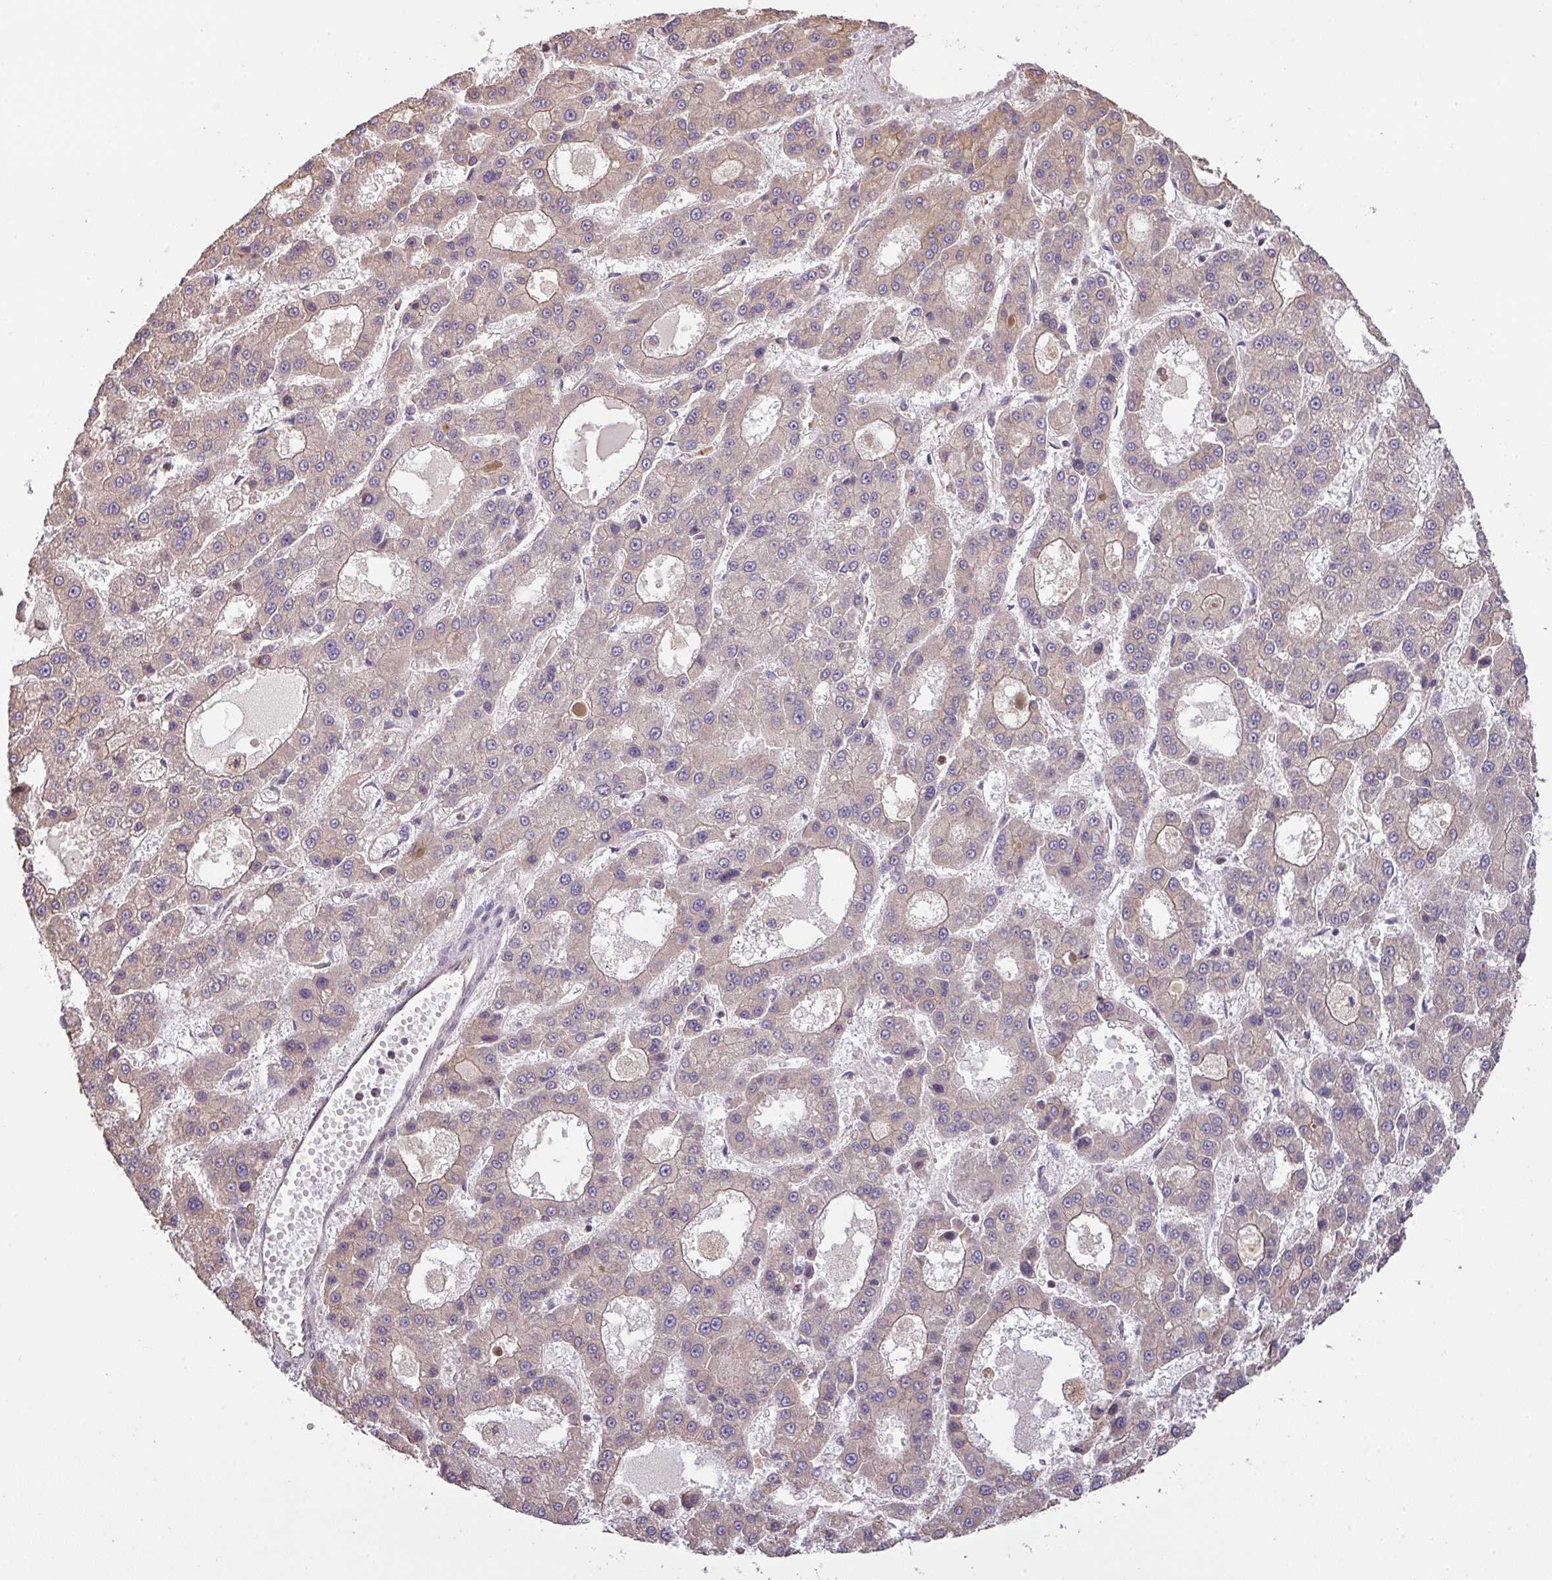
{"staining": {"intensity": "weak", "quantity": "<25%", "location": "cytoplasmic/membranous"}, "tissue": "liver cancer", "cell_type": "Tumor cells", "image_type": "cancer", "snomed": [{"axis": "morphology", "description": "Carcinoma, Hepatocellular, NOS"}, {"axis": "topography", "description": "Liver"}], "caption": "This micrograph is of liver hepatocellular carcinoma stained with IHC to label a protein in brown with the nuclei are counter-stained blue. There is no positivity in tumor cells.", "gene": "VENTX", "patient": {"sex": "male", "age": 70}}